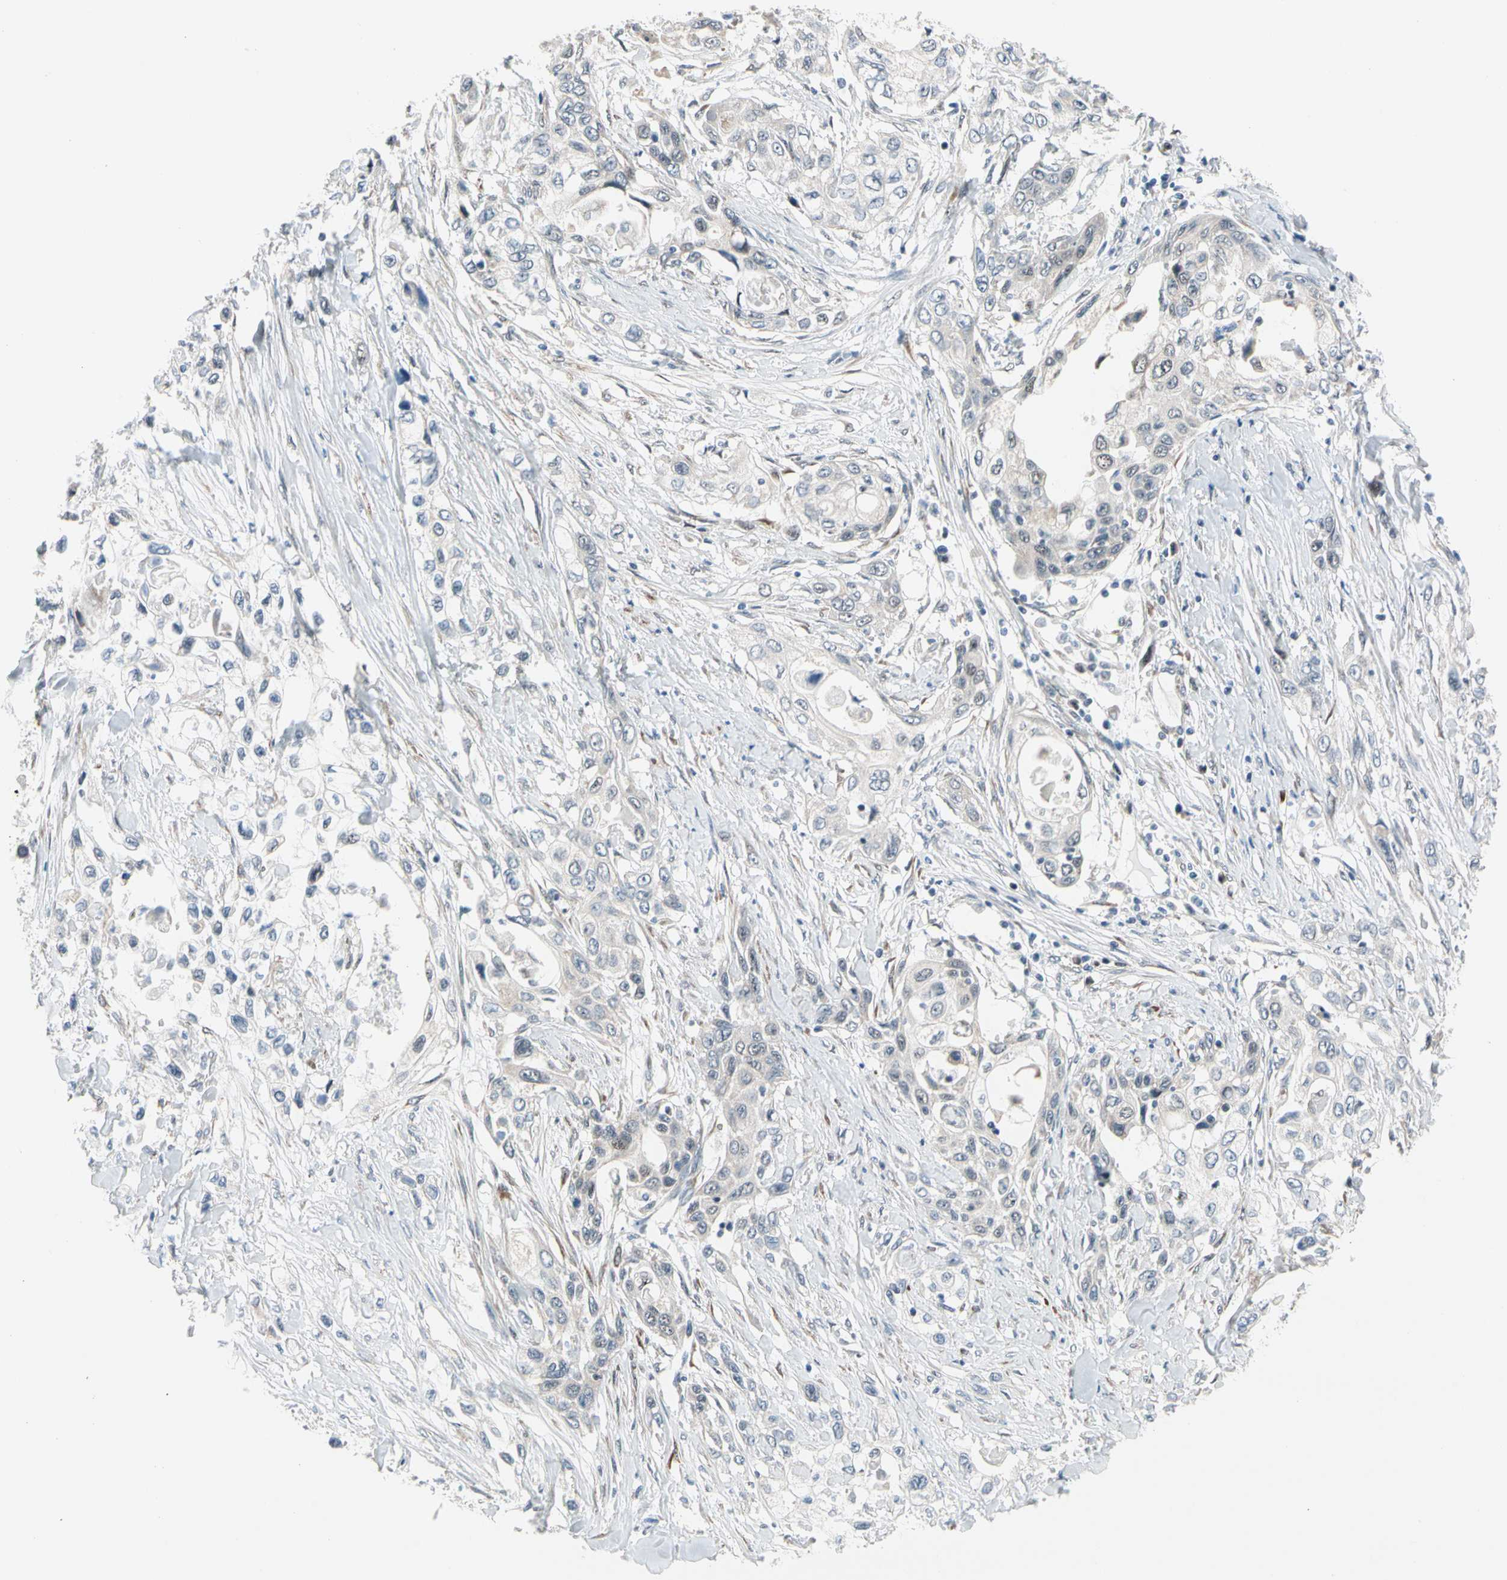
{"staining": {"intensity": "weak", "quantity": "<25%", "location": "cytoplasmic/membranous,nuclear"}, "tissue": "pancreatic cancer", "cell_type": "Tumor cells", "image_type": "cancer", "snomed": [{"axis": "morphology", "description": "Adenocarcinoma, NOS"}, {"axis": "topography", "description": "Pancreas"}], "caption": "DAB immunohistochemical staining of pancreatic adenocarcinoma demonstrates no significant staining in tumor cells. The staining was performed using DAB to visualize the protein expression in brown, while the nuclei were stained in blue with hematoxylin (Magnification: 20x).", "gene": "MARK1", "patient": {"sex": "female", "age": 70}}